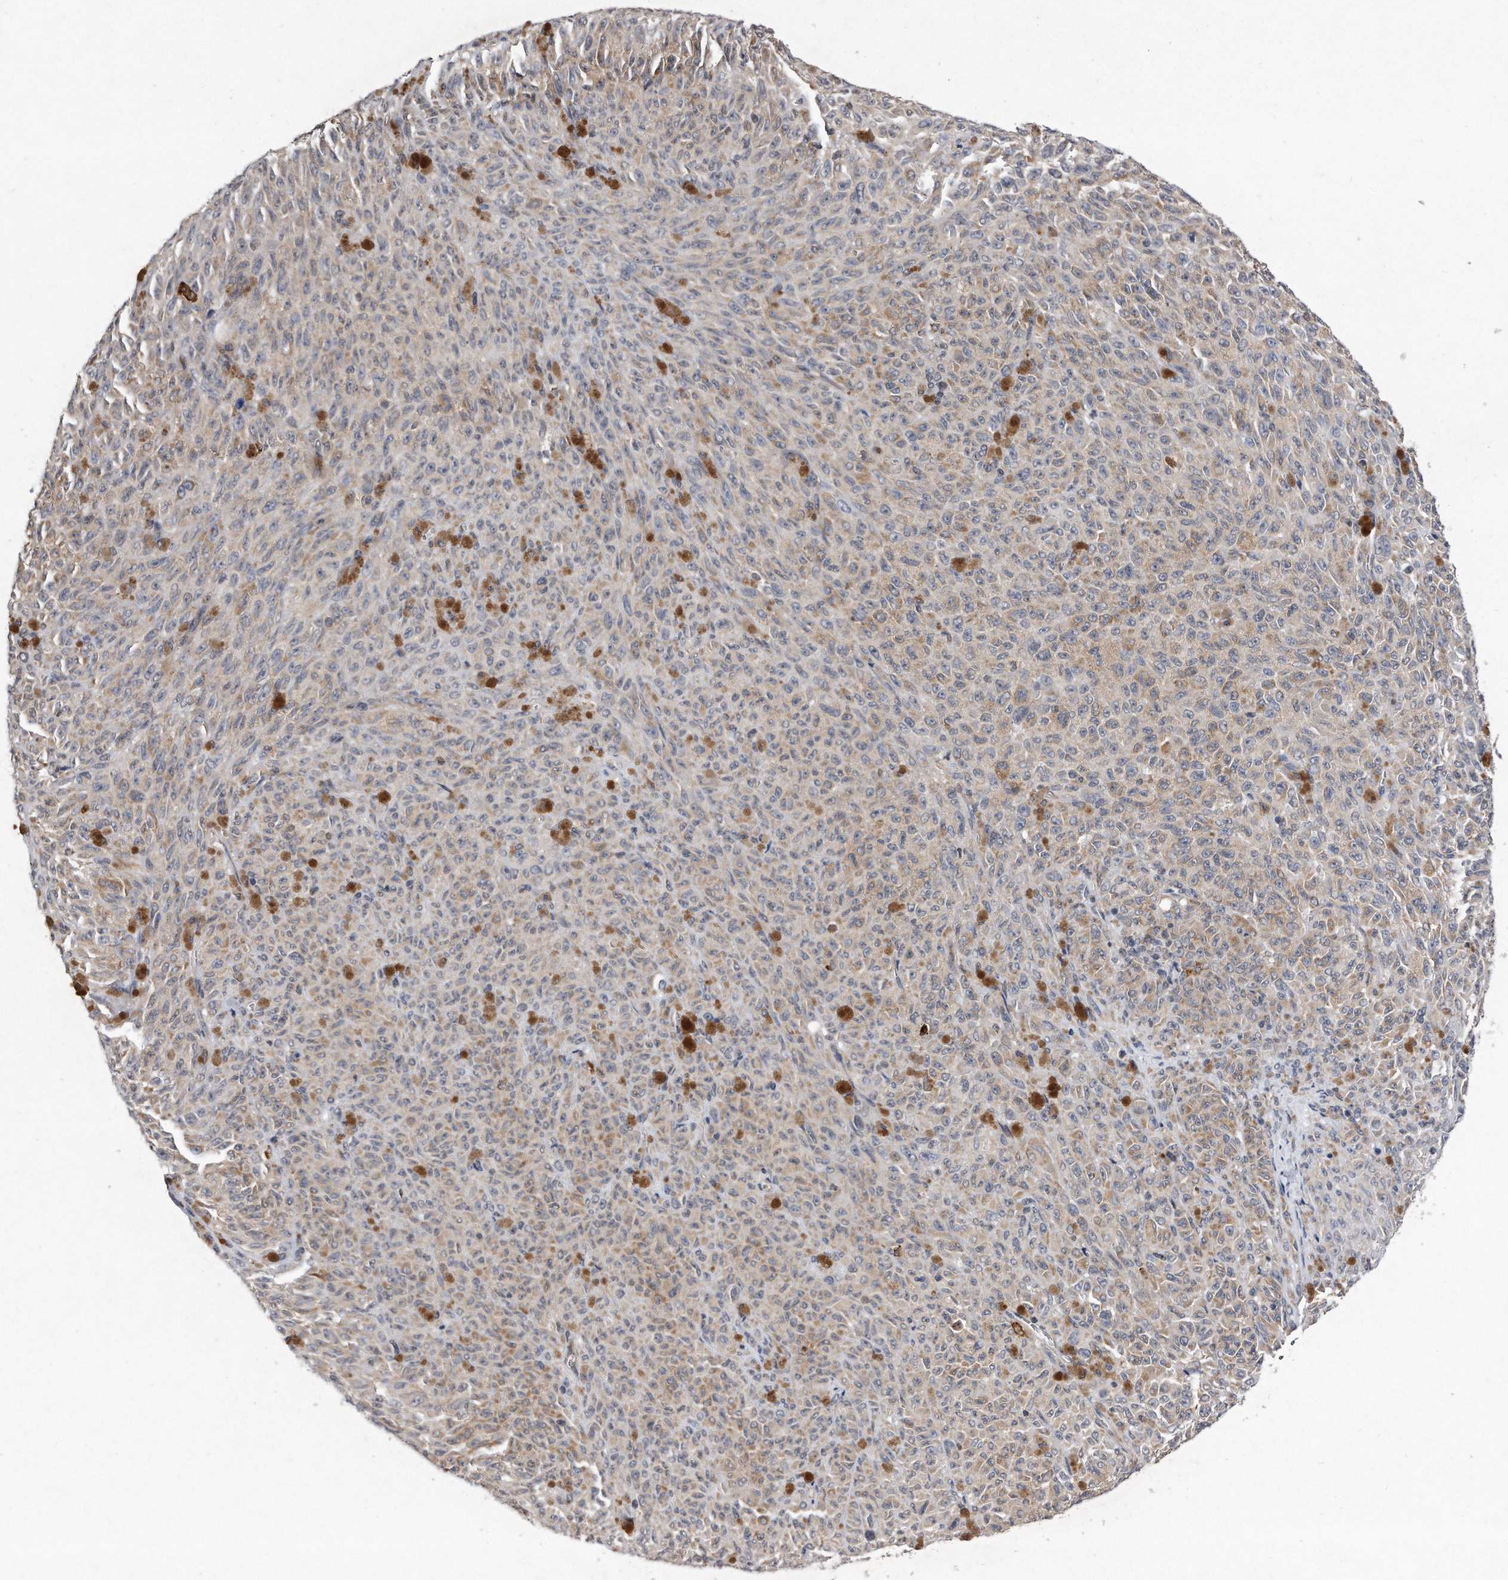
{"staining": {"intensity": "weak", "quantity": "<25%", "location": "cytoplasmic/membranous"}, "tissue": "melanoma", "cell_type": "Tumor cells", "image_type": "cancer", "snomed": [{"axis": "morphology", "description": "Malignant melanoma, NOS"}, {"axis": "topography", "description": "Skin"}], "caption": "This is an IHC micrograph of melanoma. There is no staining in tumor cells.", "gene": "DAB1", "patient": {"sex": "female", "age": 82}}